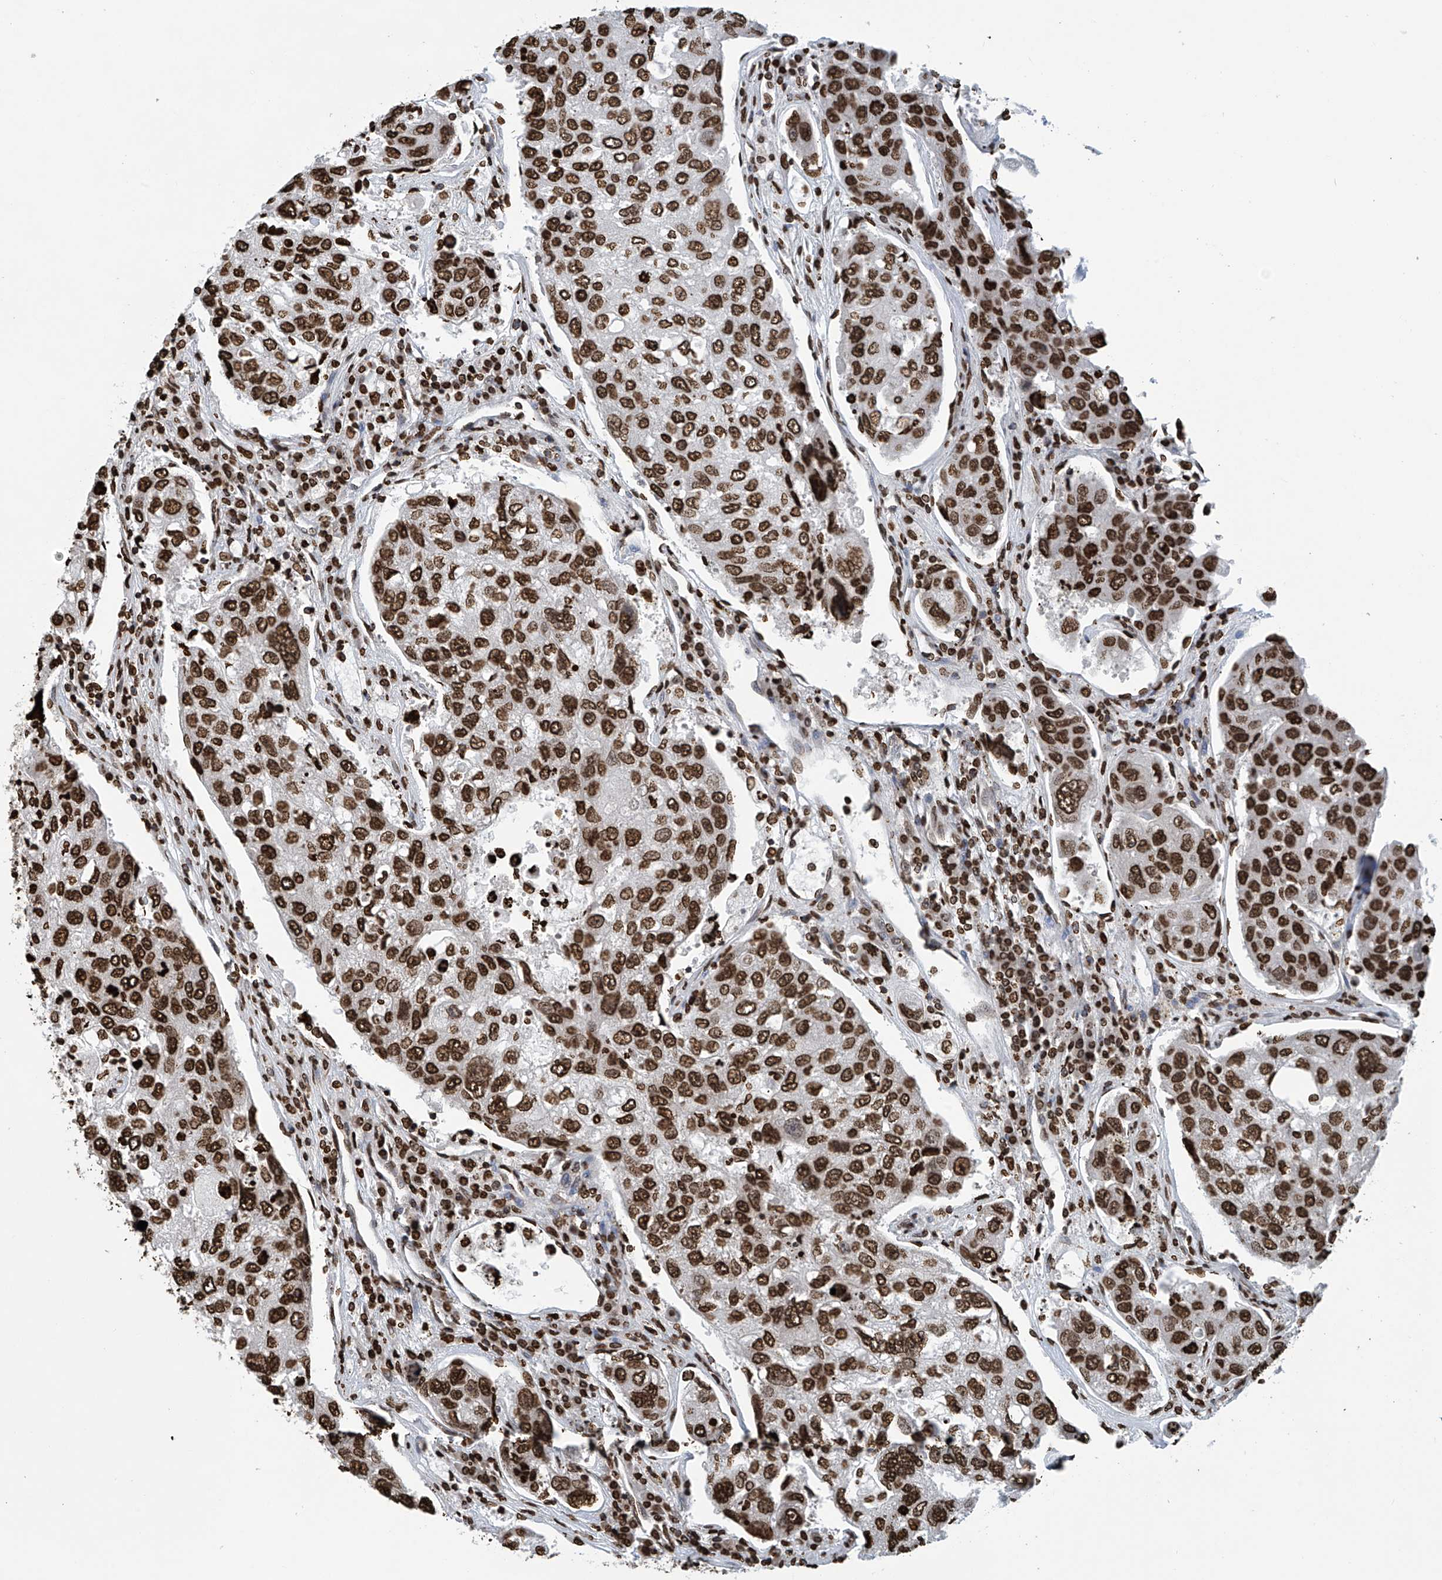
{"staining": {"intensity": "strong", "quantity": ">75%", "location": "nuclear"}, "tissue": "urothelial cancer", "cell_type": "Tumor cells", "image_type": "cancer", "snomed": [{"axis": "morphology", "description": "Urothelial carcinoma, High grade"}, {"axis": "topography", "description": "Lymph node"}, {"axis": "topography", "description": "Urinary bladder"}], "caption": "Strong nuclear protein positivity is seen in about >75% of tumor cells in urothelial cancer.", "gene": "DPPA2", "patient": {"sex": "male", "age": 51}}